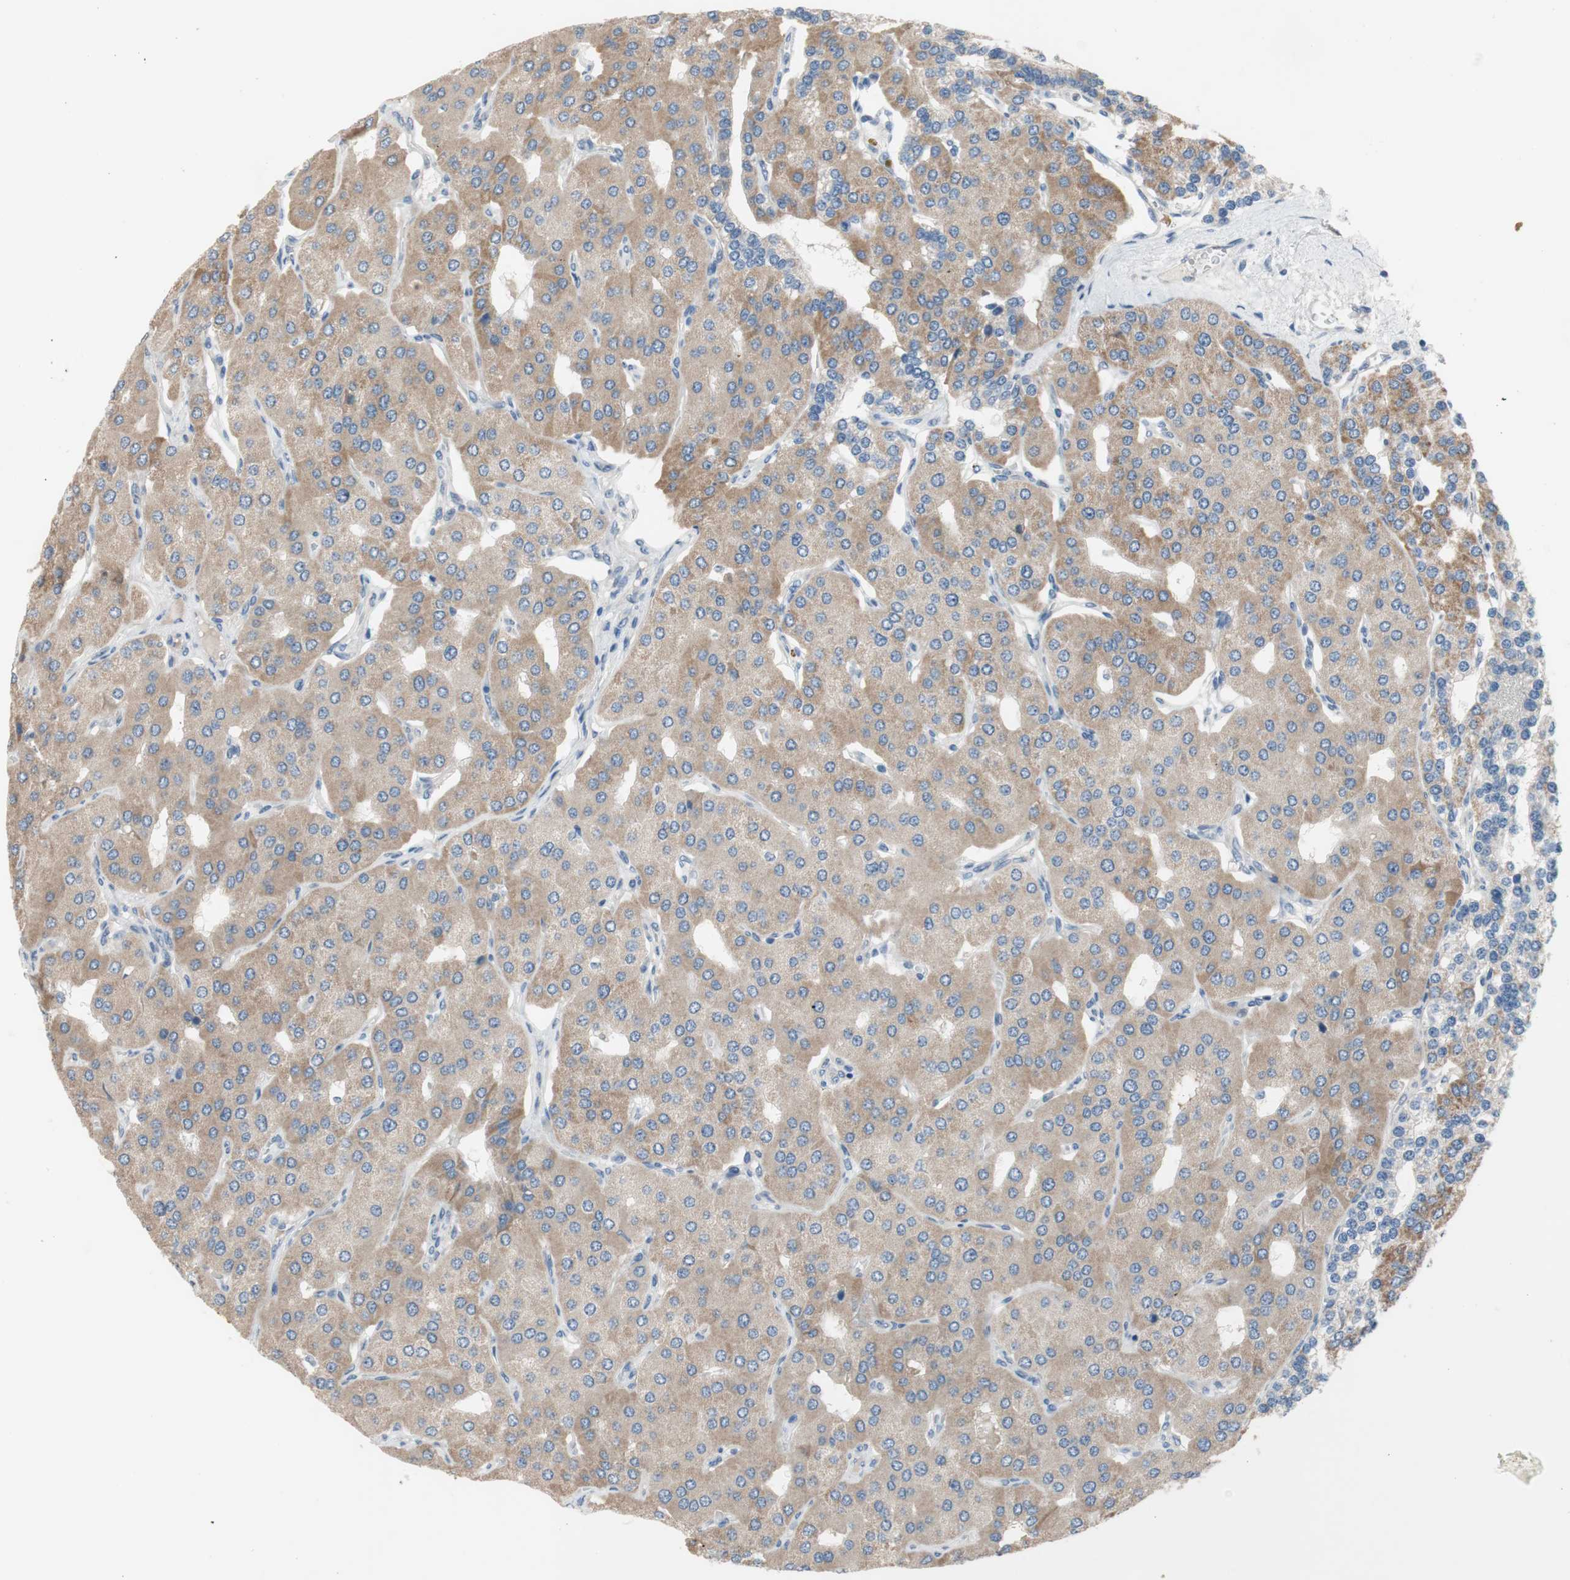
{"staining": {"intensity": "weak", "quantity": ">75%", "location": "cytoplasmic/membranous"}, "tissue": "parathyroid gland", "cell_type": "Glandular cells", "image_type": "normal", "snomed": [{"axis": "morphology", "description": "Normal tissue, NOS"}, {"axis": "morphology", "description": "Adenoma, NOS"}, {"axis": "topography", "description": "Parathyroid gland"}], "caption": "DAB (3,3'-diaminobenzidine) immunohistochemical staining of benign parathyroid gland reveals weak cytoplasmic/membranous protein positivity in approximately >75% of glandular cells. The staining was performed using DAB (3,3'-diaminobenzidine), with brown indicating positive protein expression. Nuclei are stained blue with hematoxylin.", "gene": "TACR3", "patient": {"sex": "female", "age": 86}}